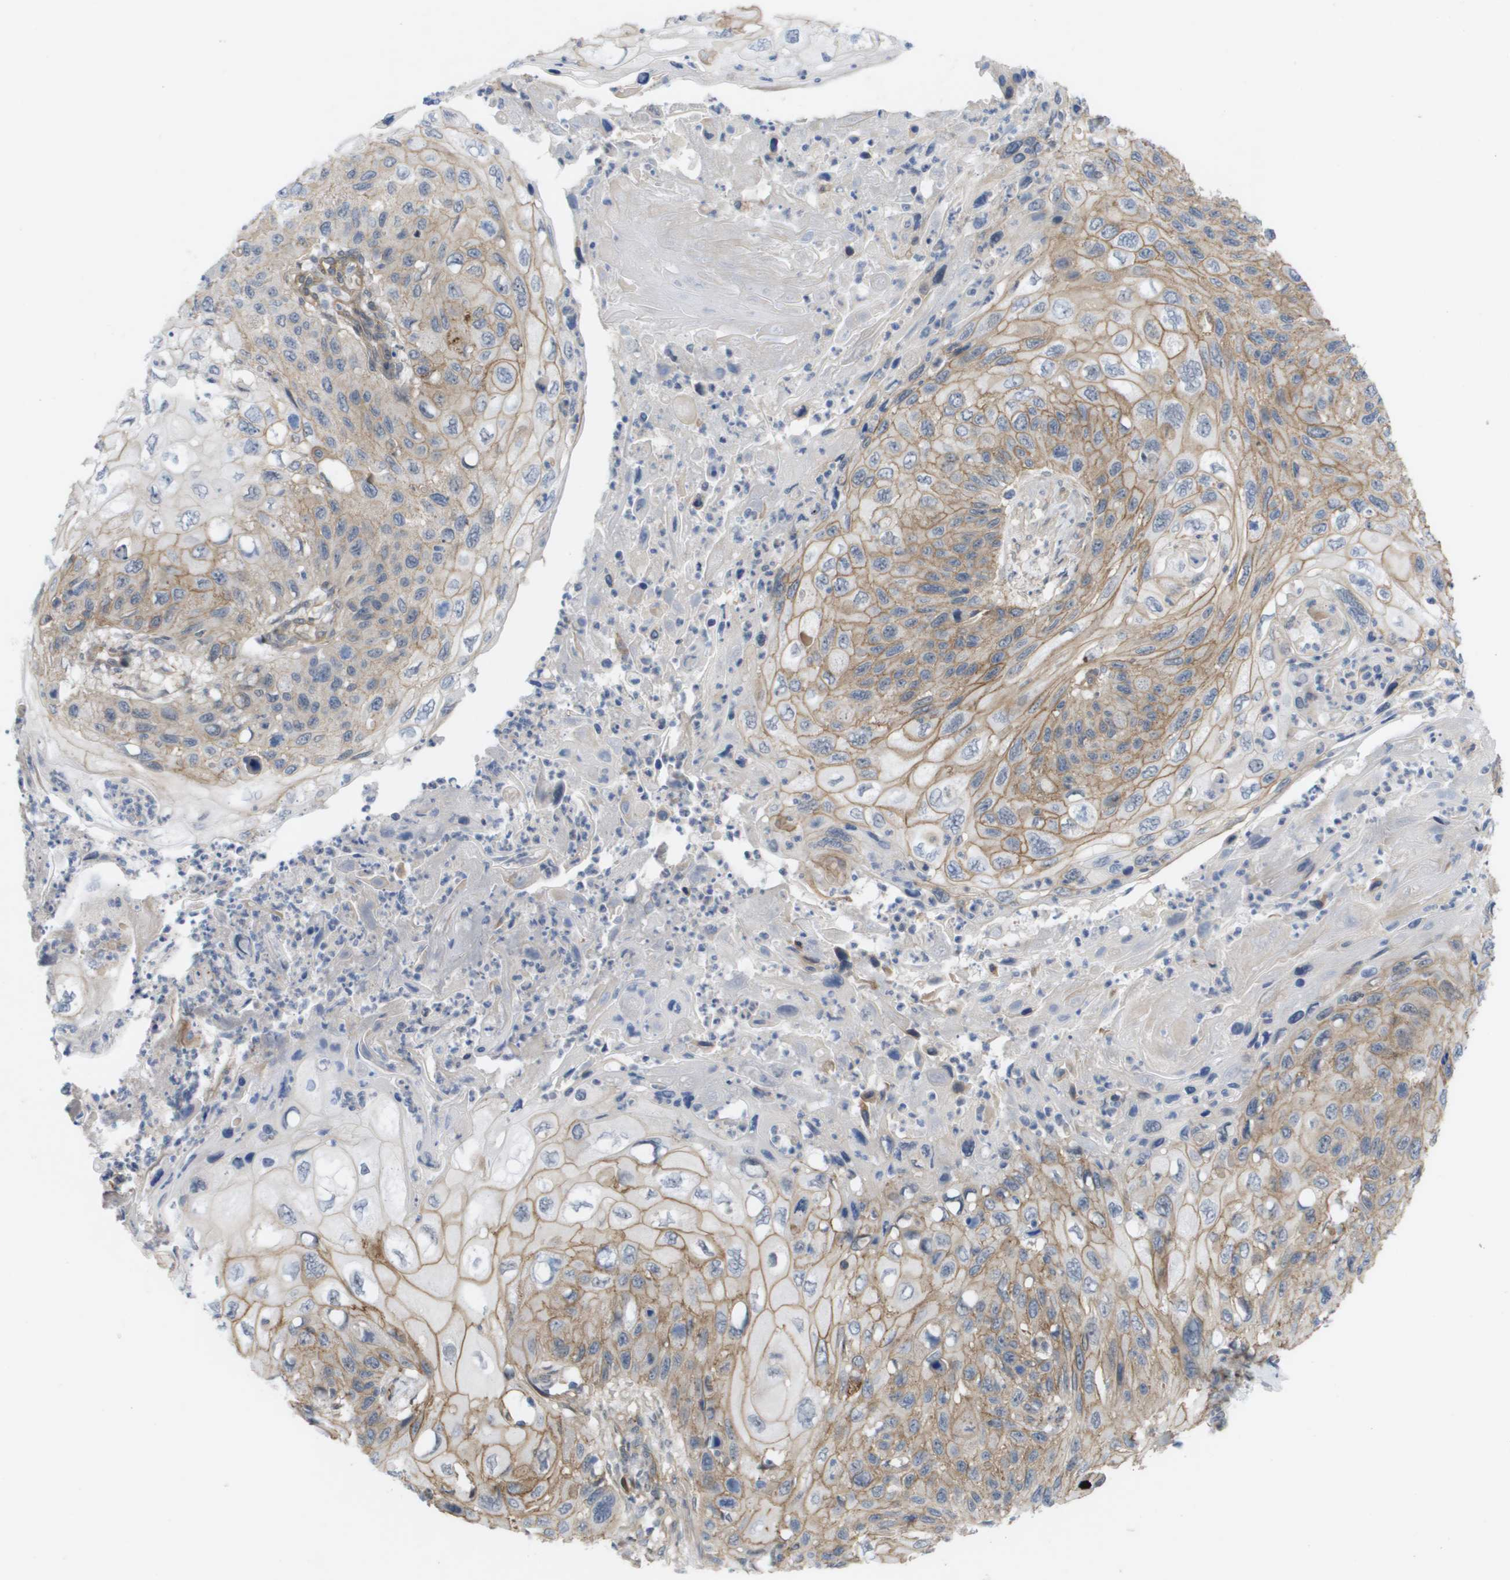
{"staining": {"intensity": "moderate", "quantity": ">75%", "location": "cytoplasmic/membranous"}, "tissue": "cervical cancer", "cell_type": "Tumor cells", "image_type": "cancer", "snomed": [{"axis": "morphology", "description": "Squamous cell carcinoma, NOS"}, {"axis": "topography", "description": "Cervix"}], "caption": "Cervical cancer tissue exhibits moderate cytoplasmic/membranous expression in approximately >75% of tumor cells, visualized by immunohistochemistry.", "gene": "MTARC2", "patient": {"sex": "female", "age": 70}}